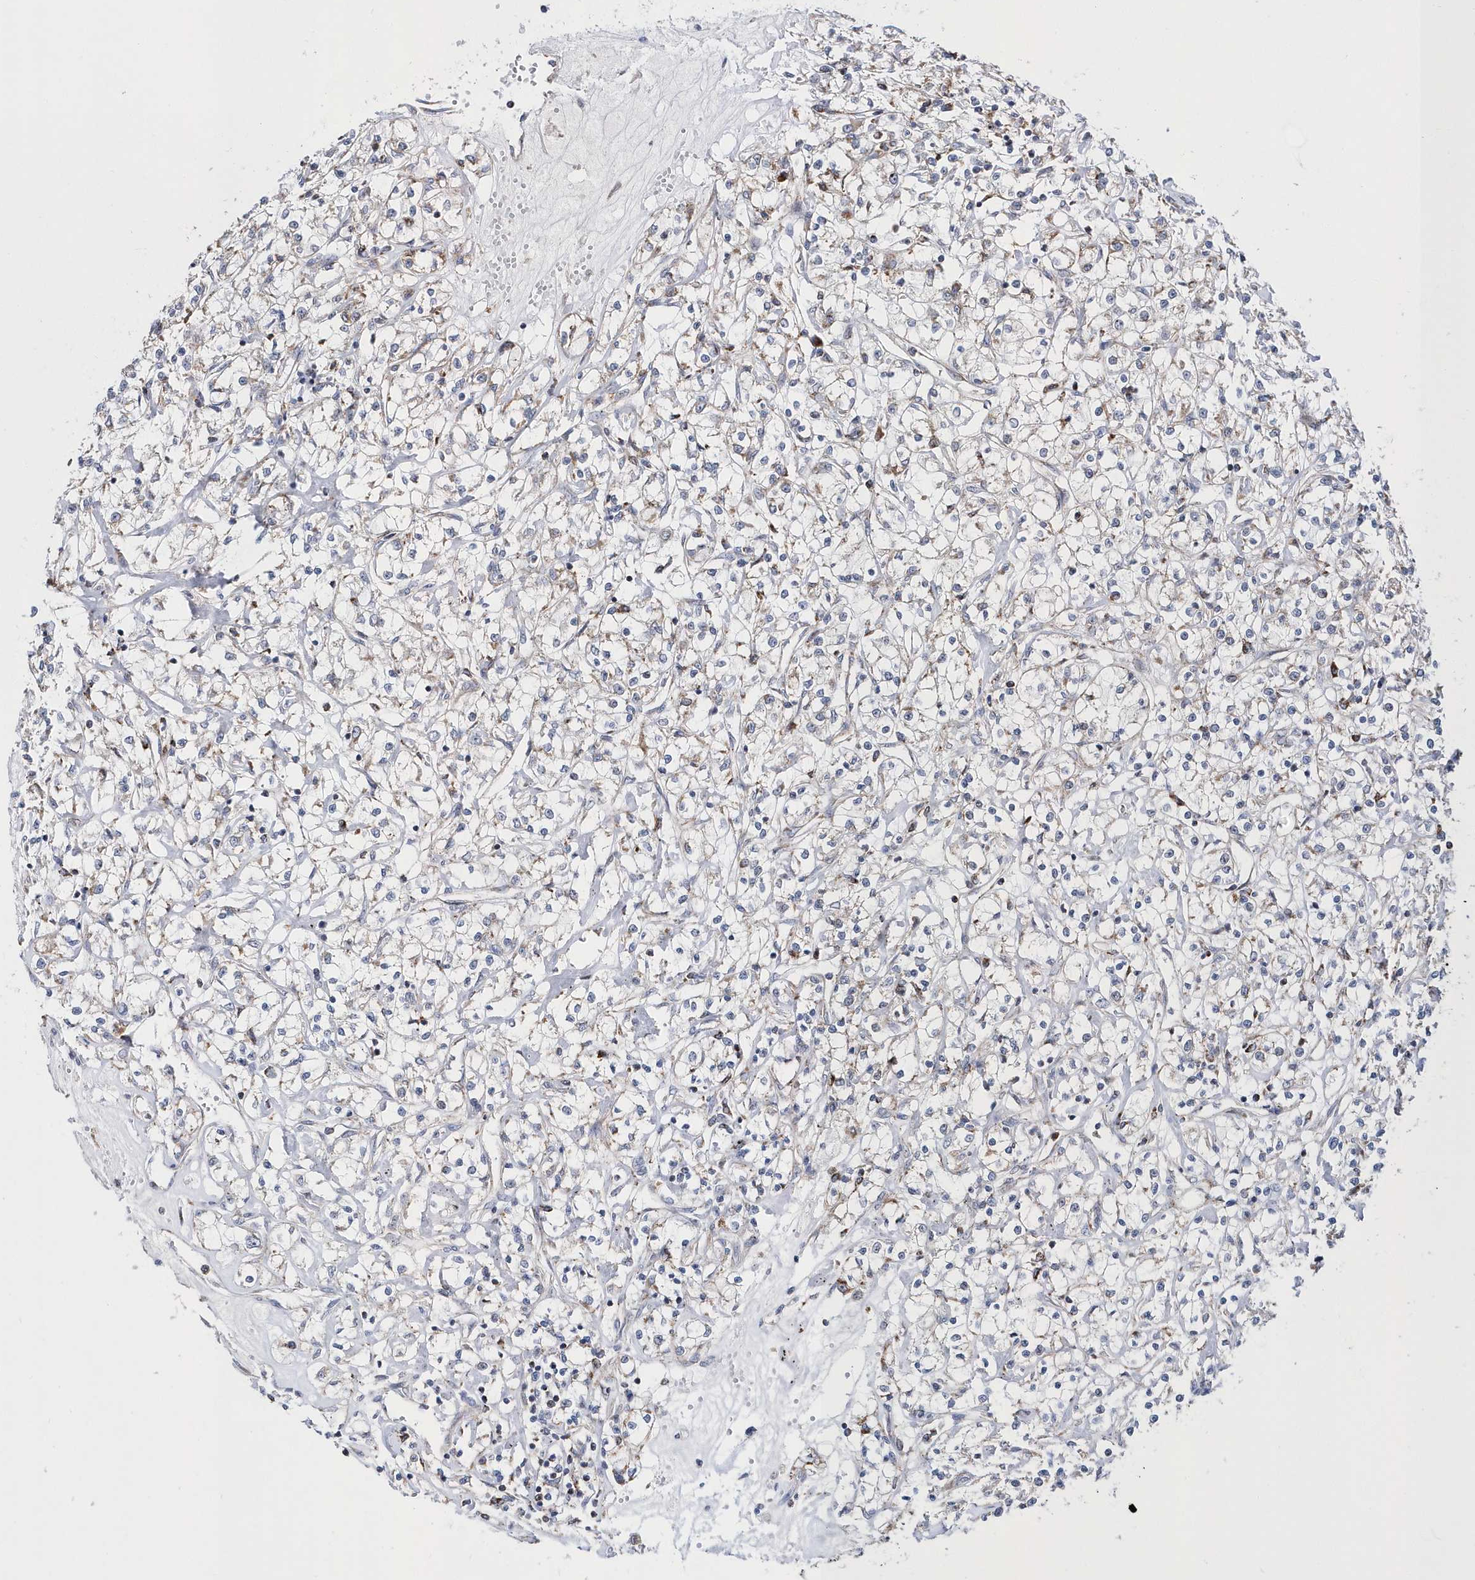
{"staining": {"intensity": "negative", "quantity": "none", "location": "none"}, "tissue": "renal cancer", "cell_type": "Tumor cells", "image_type": "cancer", "snomed": [{"axis": "morphology", "description": "Adenocarcinoma, NOS"}, {"axis": "topography", "description": "Kidney"}], "caption": "Immunohistochemical staining of renal cancer displays no significant staining in tumor cells. (Stains: DAB immunohistochemistry with hematoxylin counter stain, Microscopy: brightfield microscopy at high magnification).", "gene": "SPATA5", "patient": {"sex": "female", "age": 59}}